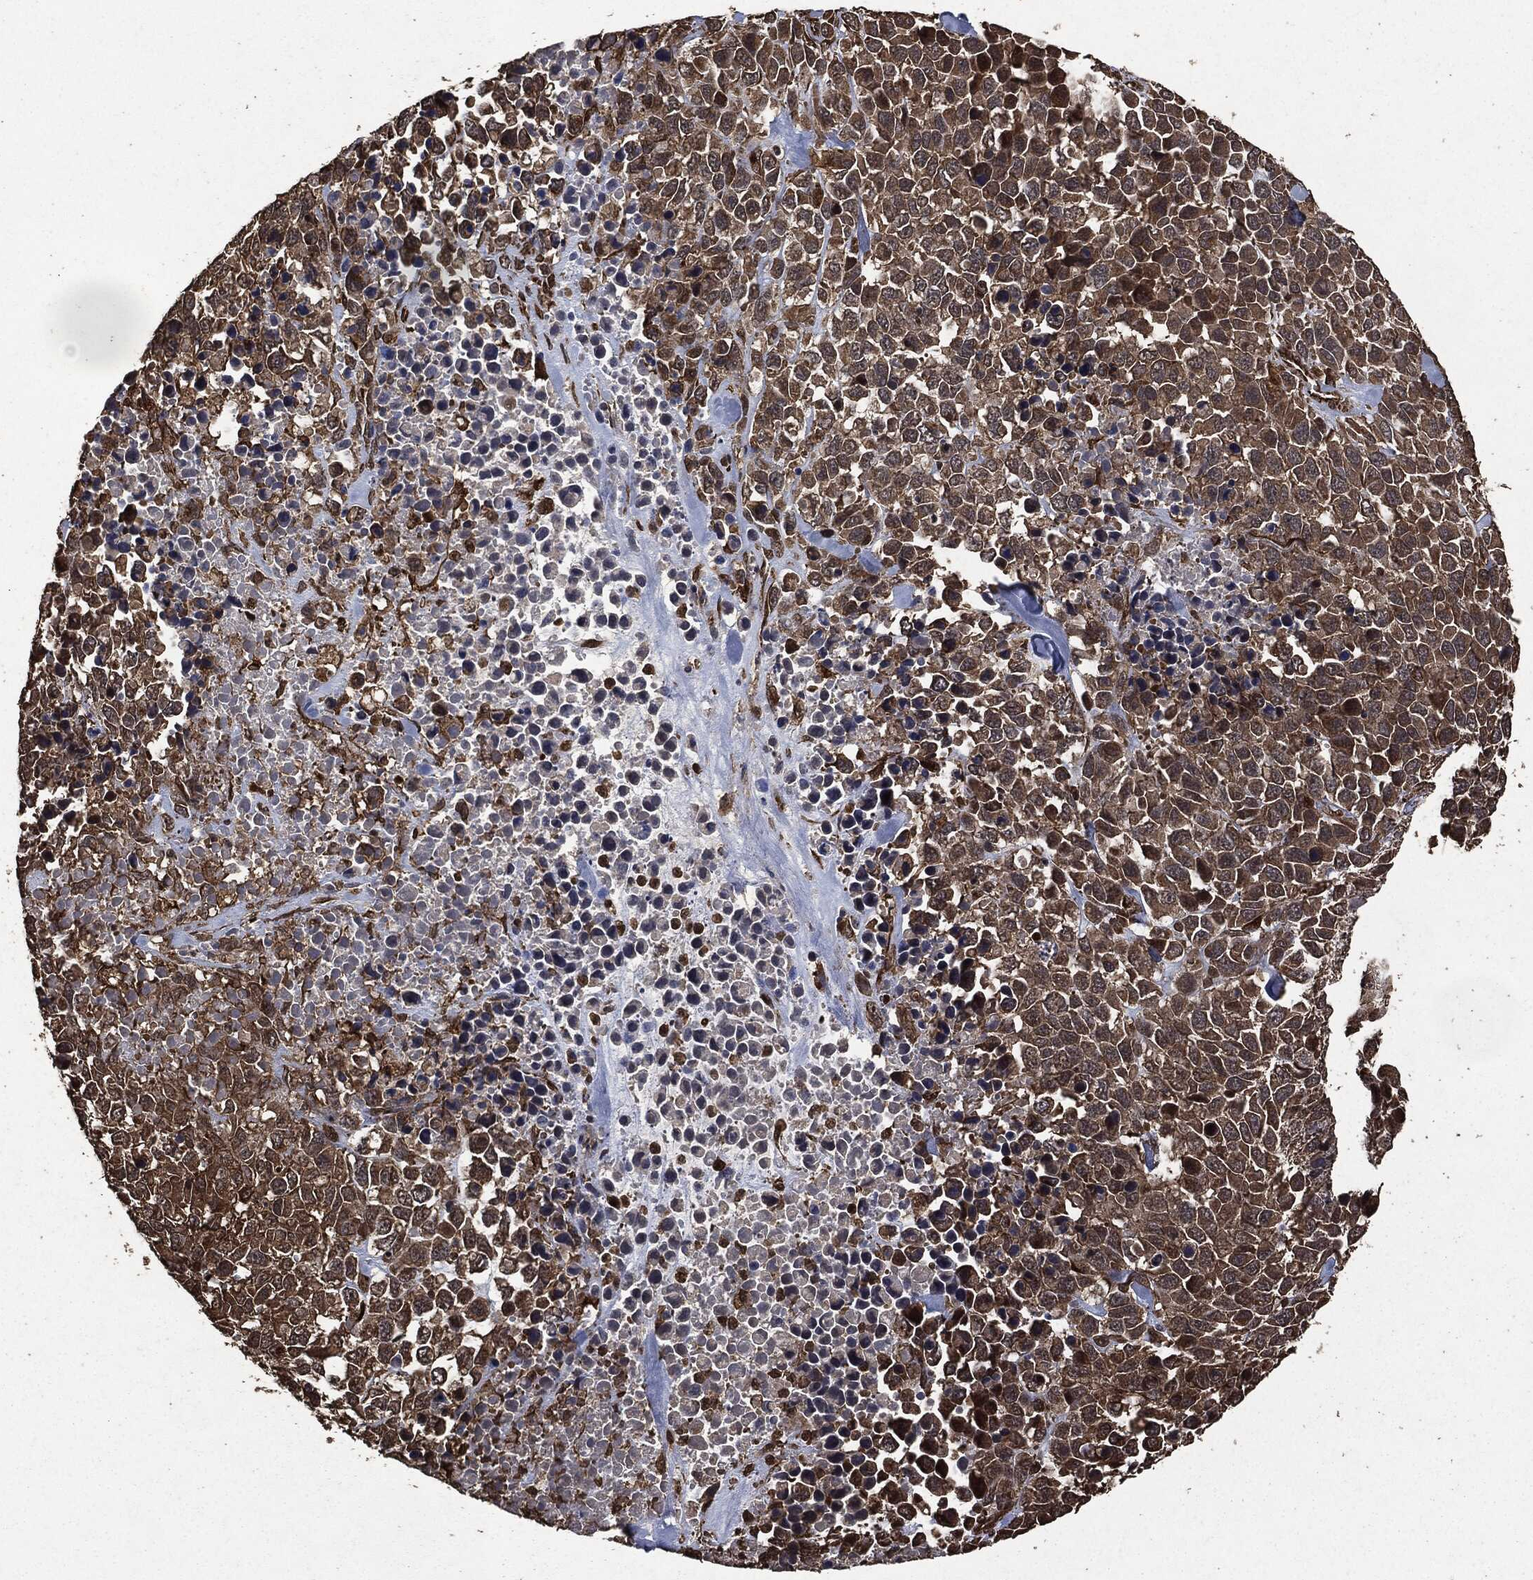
{"staining": {"intensity": "strong", "quantity": "<25%", "location": "cytoplasmic/membranous"}, "tissue": "melanoma", "cell_type": "Tumor cells", "image_type": "cancer", "snomed": [{"axis": "morphology", "description": "Malignant melanoma, Metastatic site"}, {"axis": "topography", "description": "Skin"}], "caption": "Human malignant melanoma (metastatic site) stained with a brown dye displays strong cytoplasmic/membranous positive expression in about <25% of tumor cells.", "gene": "HRAS", "patient": {"sex": "male", "age": 84}}